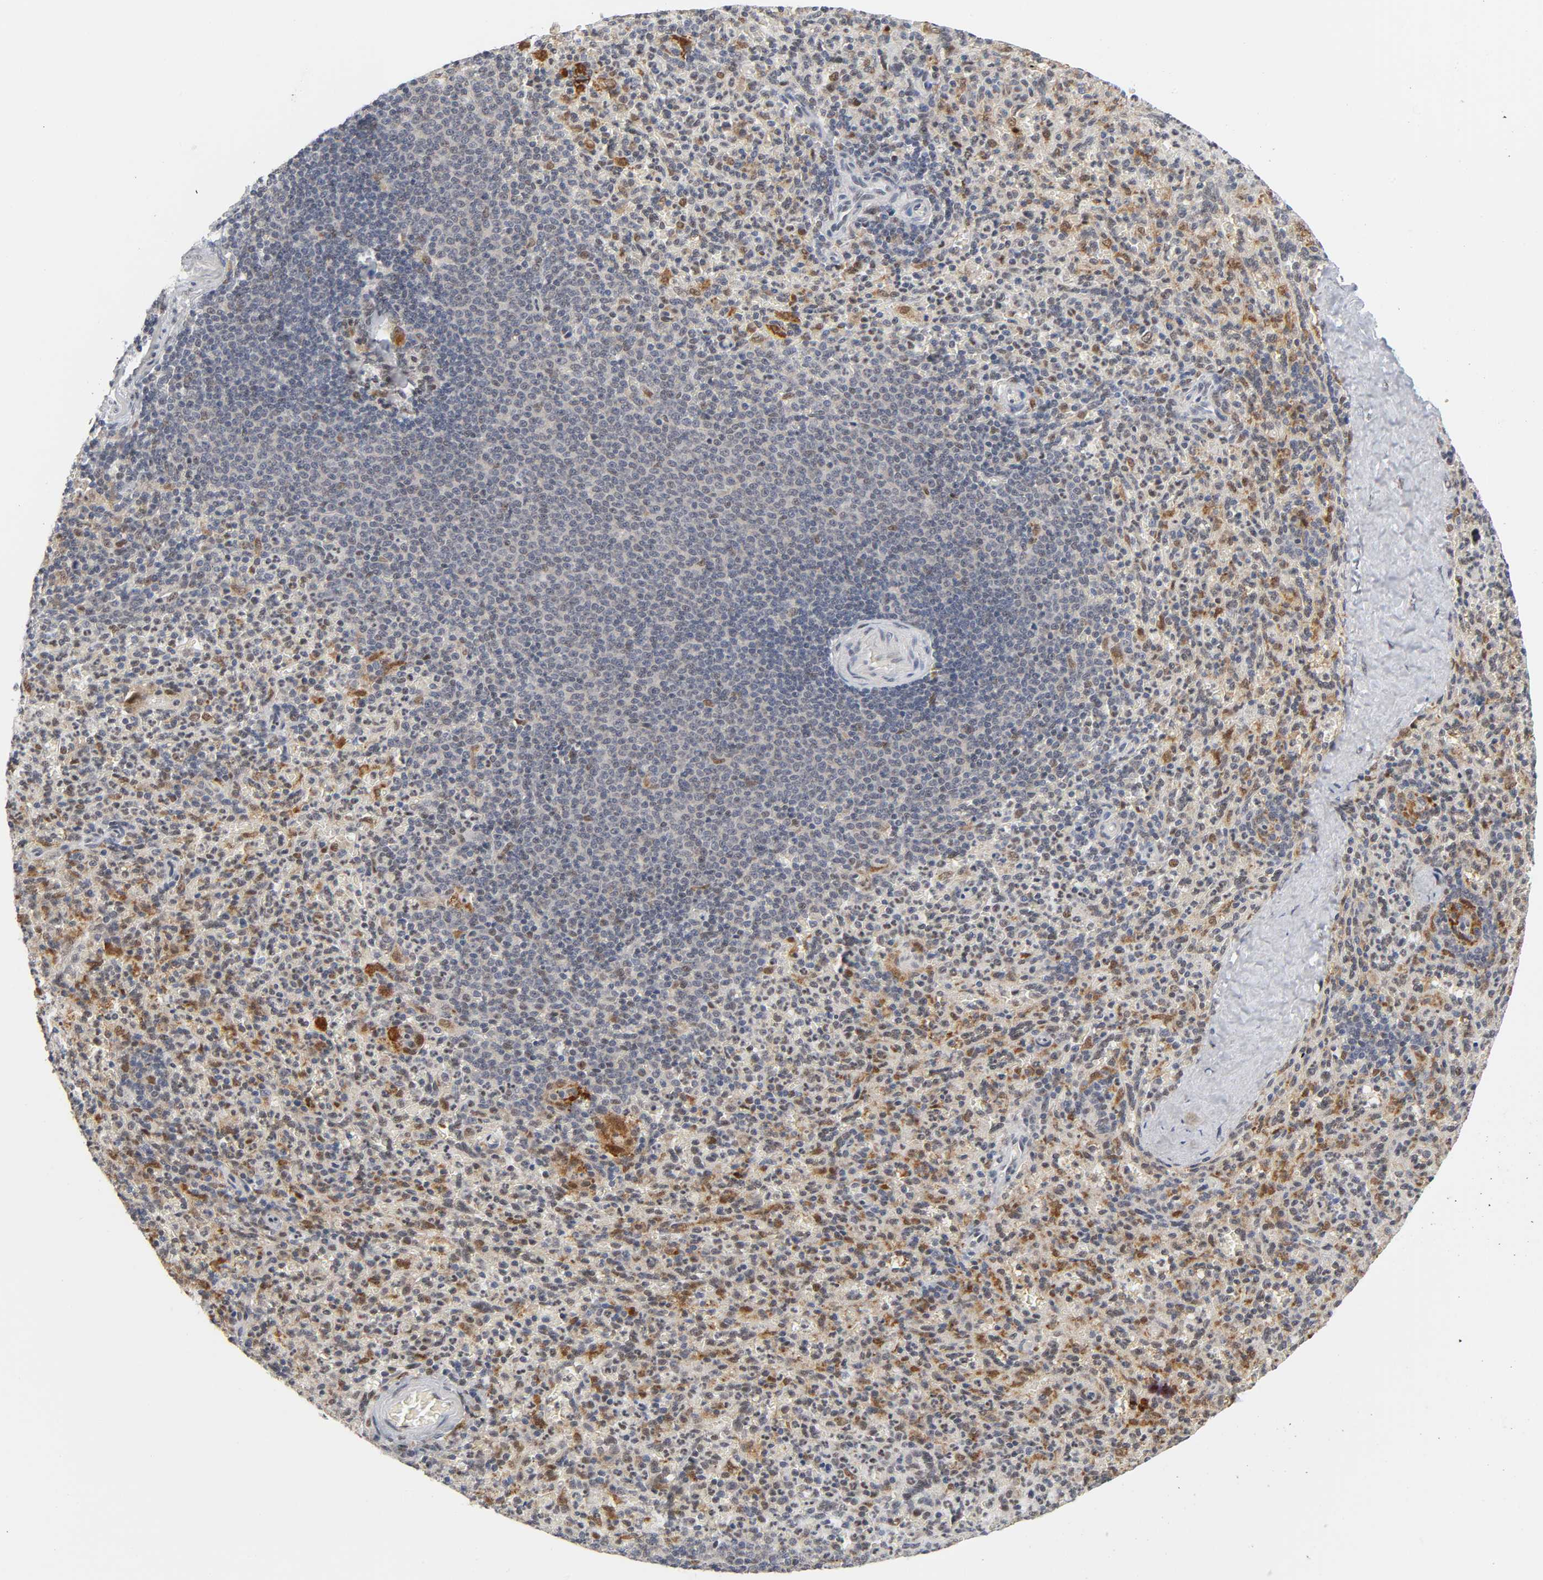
{"staining": {"intensity": "moderate", "quantity": "25%-75%", "location": "cytoplasmic/membranous"}, "tissue": "spleen", "cell_type": "Cells in red pulp", "image_type": "normal", "snomed": [{"axis": "morphology", "description": "Normal tissue, NOS"}, {"axis": "topography", "description": "Spleen"}], "caption": "A medium amount of moderate cytoplasmic/membranous positivity is appreciated in approximately 25%-75% of cells in red pulp in normal spleen.", "gene": "KAT2B", "patient": {"sex": "male", "age": 36}}